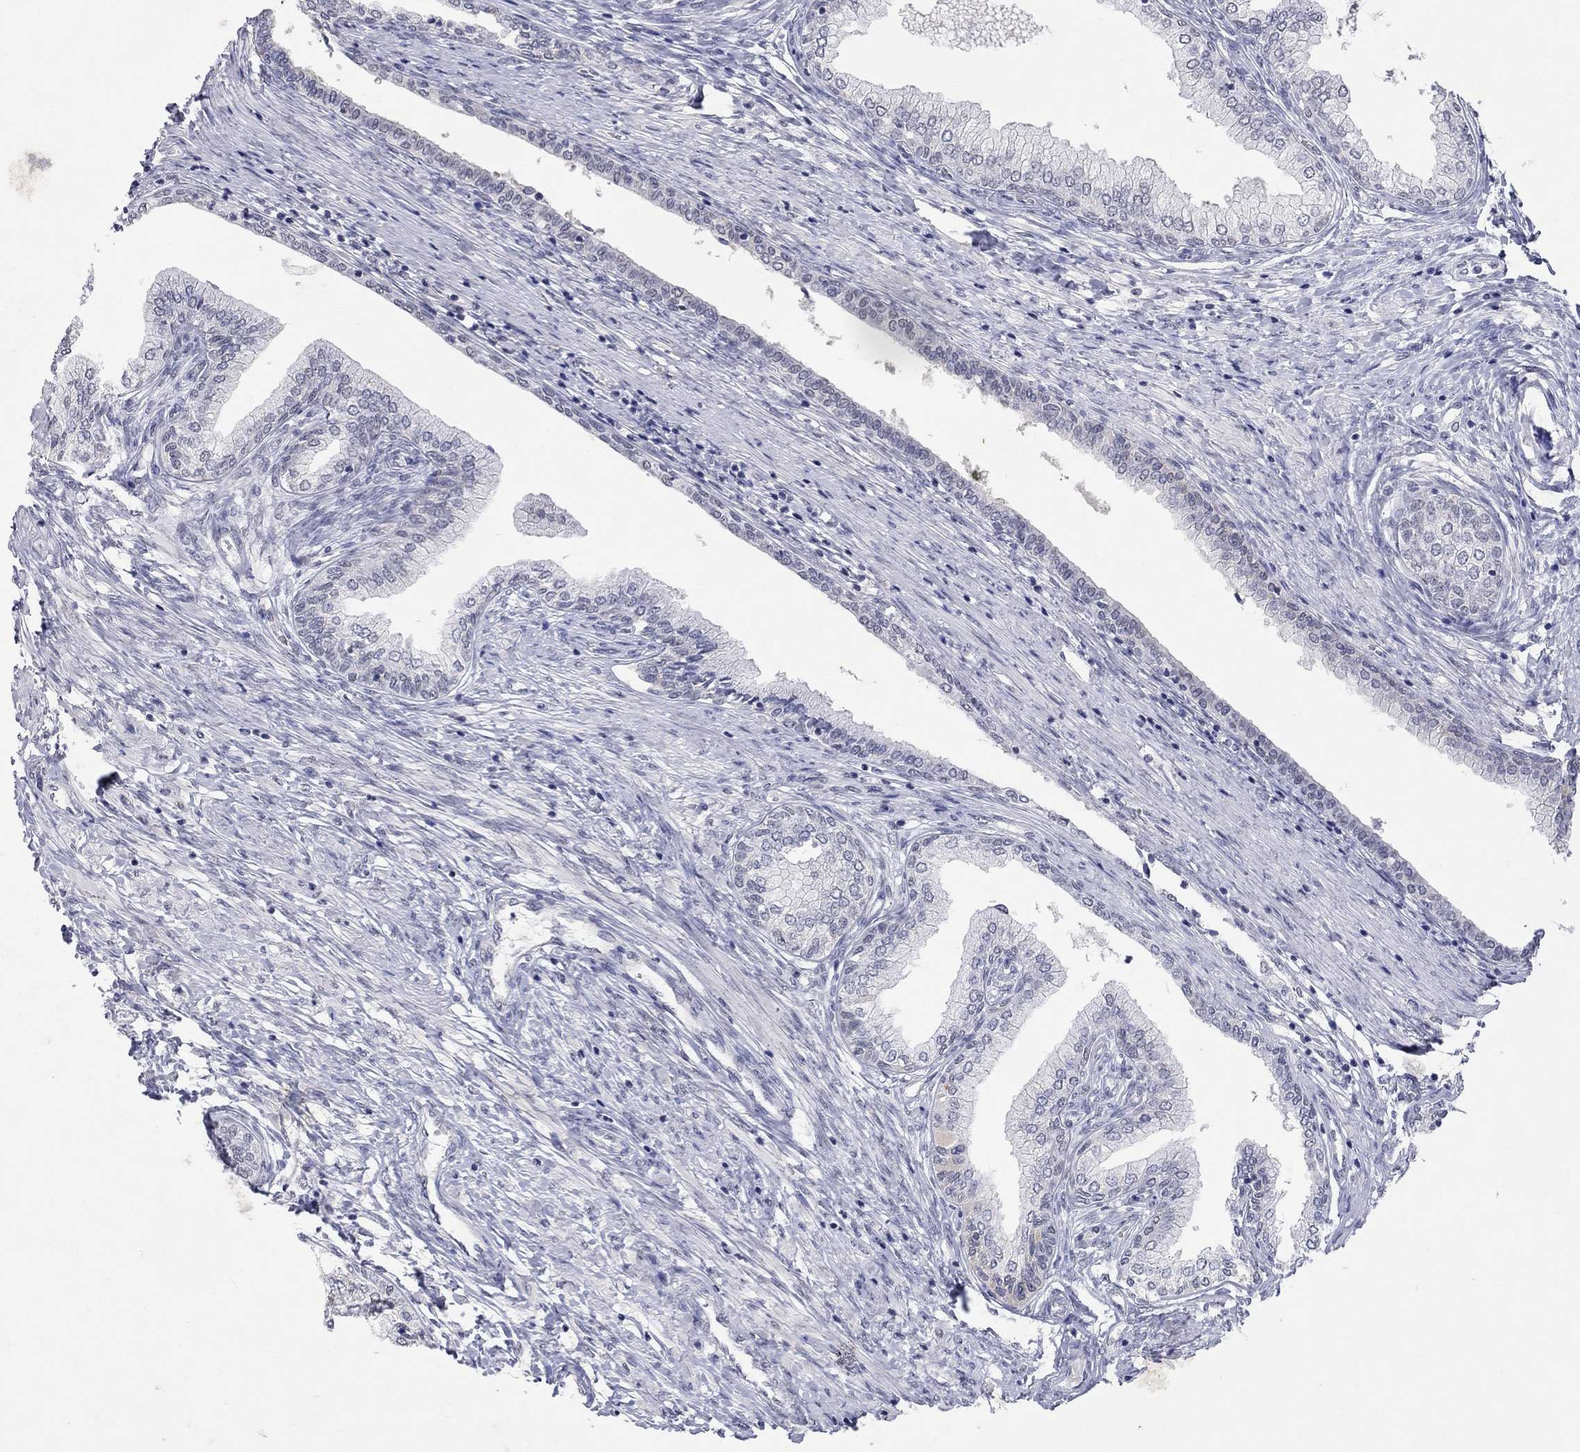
{"staining": {"intensity": "negative", "quantity": "none", "location": "none"}, "tissue": "prostate cancer", "cell_type": "Tumor cells", "image_type": "cancer", "snomed": [{"axis": "morphology", "description": "Adenocarcinoma, Low grade"}, {"axis": "topography", "description": "Prostate and seminal vesicle, NOS"}], "caption": "Photomicrograph shows no significant protein staining in tumor cells of prostate adenocarcinoma (low-grade).", "gene": "TMEM143", "patient": {"sex": "male", "age": 61}}